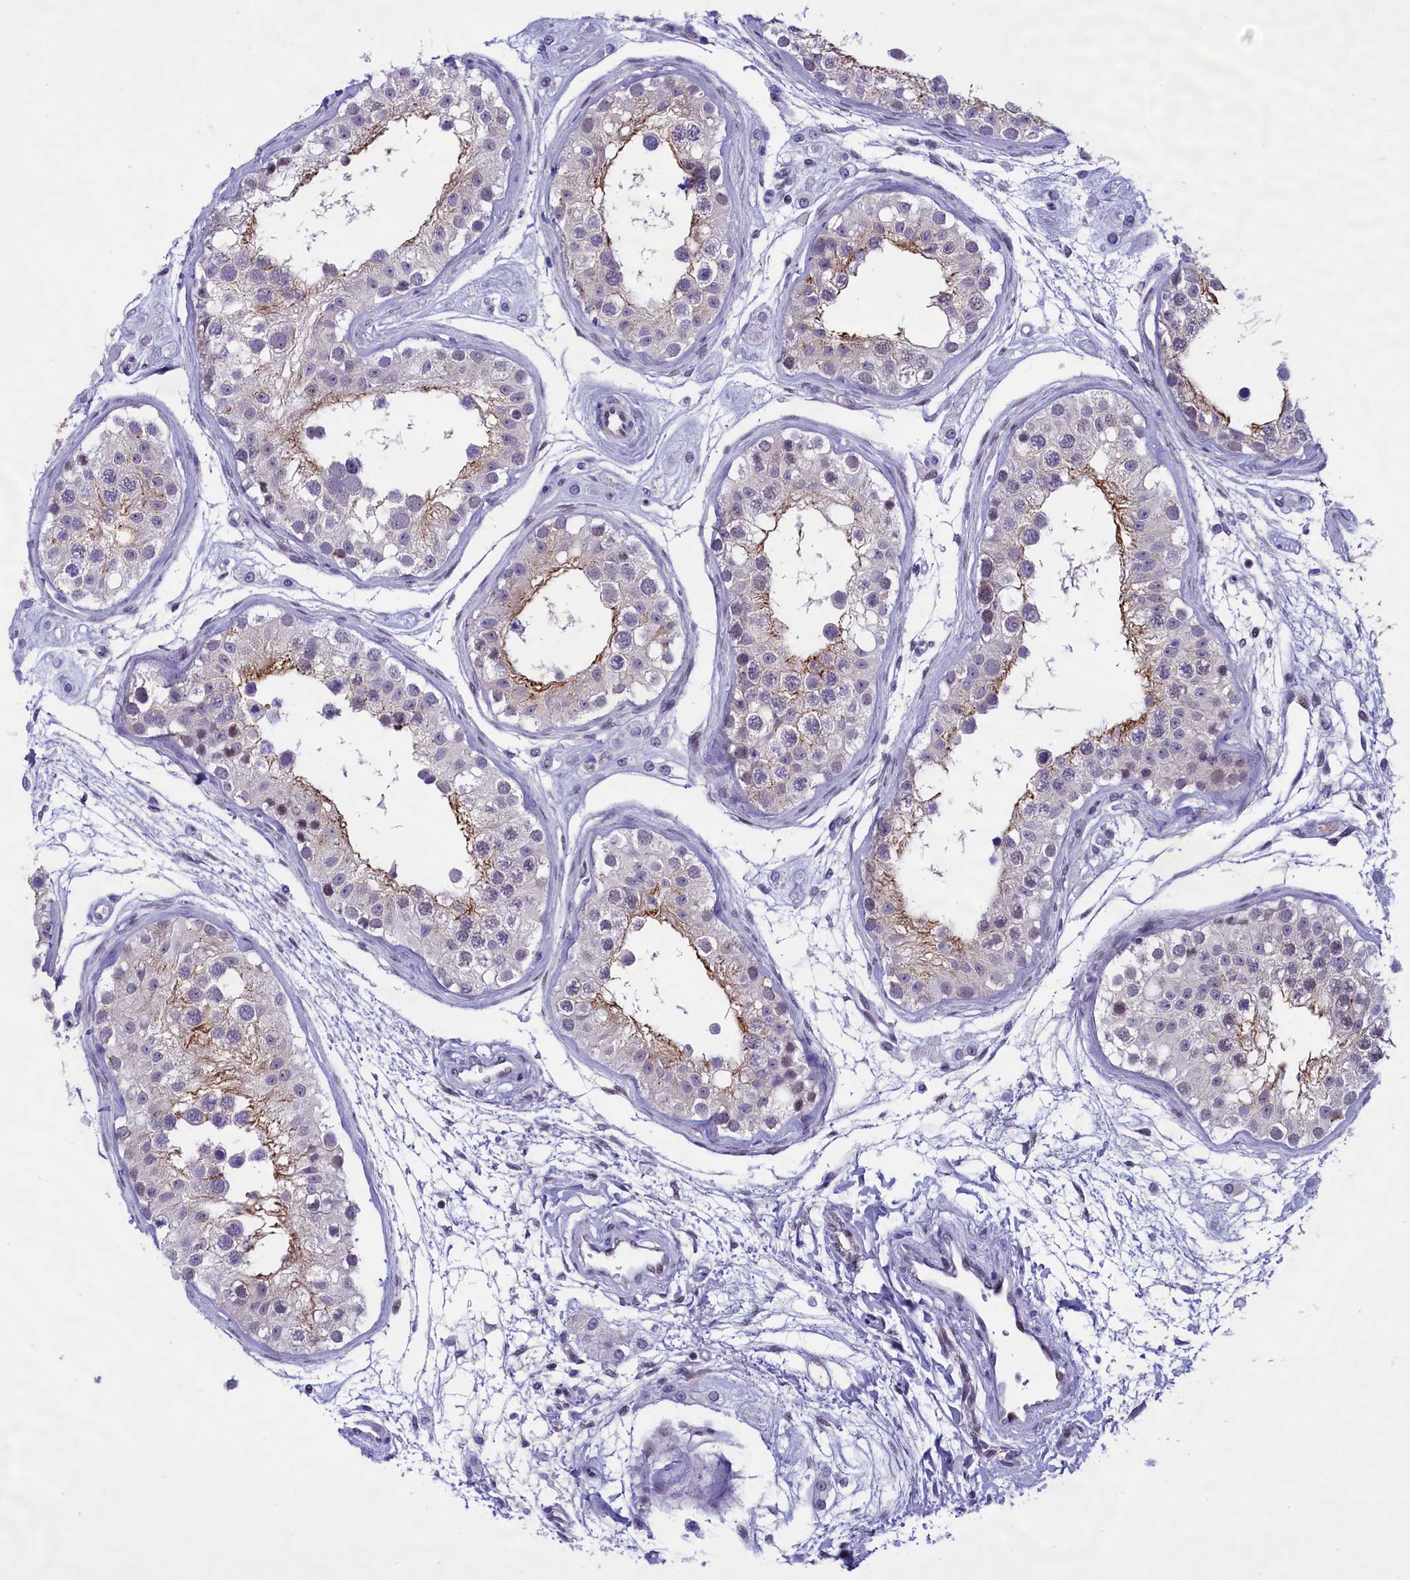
{"staining": {"intensity": "moderate", "quantity": "<25%", "location": "cytoplasmic/membranous,nuclear"}, "tissue": "testis", "cell_type": "Cells in seminiferous ducts", "image_type": "normal", "snomed": [{"axis": "morphology", "description": "Normal tissue, NOS"}, {"axis": "morphology", "description": "Adenocarcinoma, metastatic, NOS"}, {"axis": "topography", "description": "Testis"}], "caption": "An IHC image of benign tissue is shown. Protein staining in brown shows moderate cytoplasmic/membranous,nuclear positivity in testis within cells in seminiferous ducts.", "gene": "SPIRE2", "patient": {"sex": "male", "age": 26}}